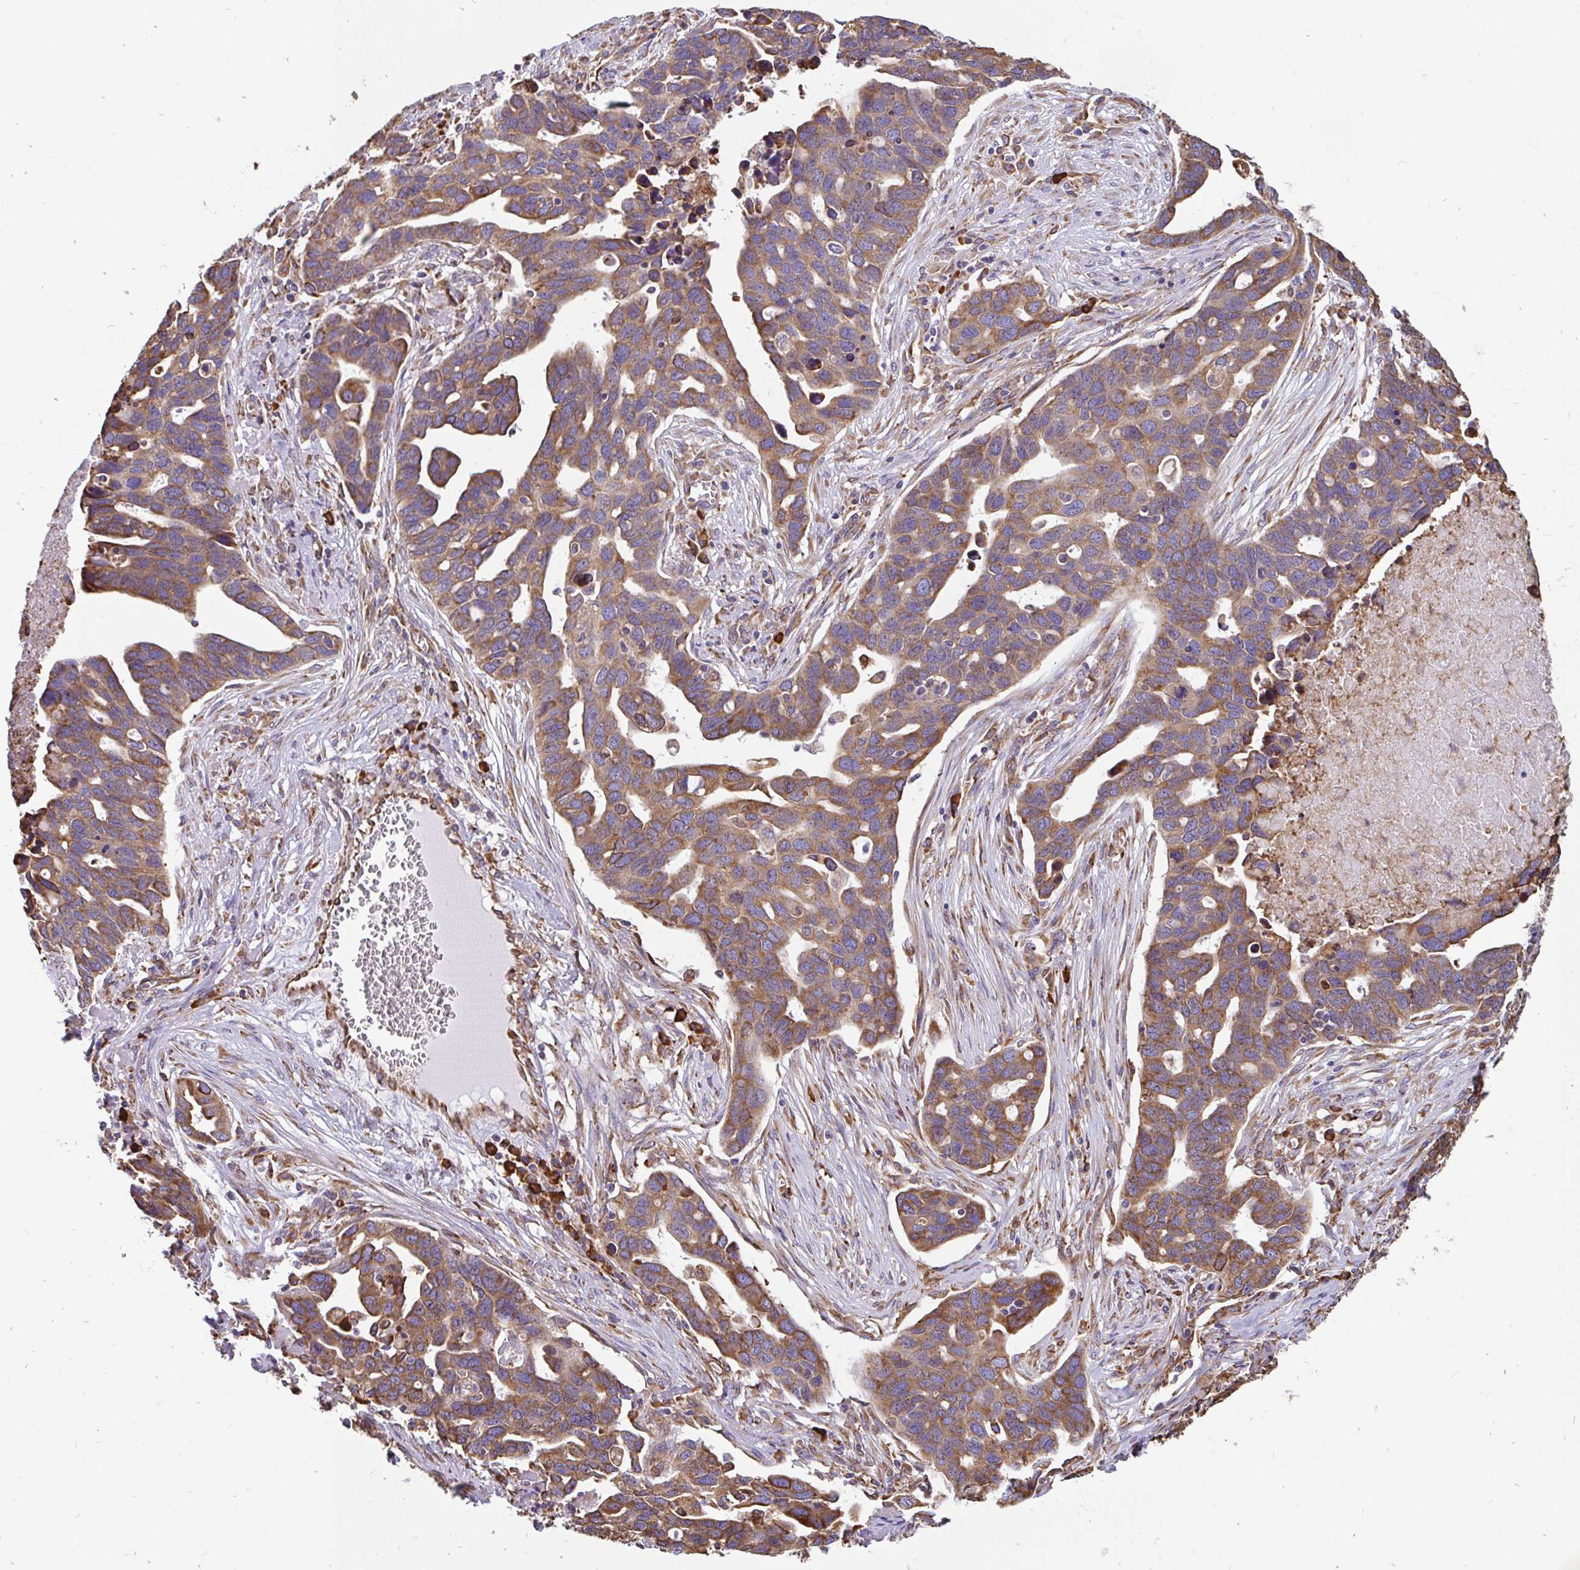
{"staining": {"intensity": "moderate", "quantity": ">75%", "location": "cytoplasmic/membranous"}, "tissue": "ovarian cancer", "cell_type": "Tumor cells", "image_type": "cancer", "snomed": [{"axis": "morphology", "description": "Cystadenocarcinoma, serous, NOS"}, {"axis": "topography", "description": "Ovary"}], "caption": "The image demonstrates staining of serous cystadenocarcinoma (ovarian), revealing moderate cytoplasmic/membranous protein positivity (brown color) within tumor cells.", "gene": "EML5", "patient": {"sex": "female", "age": 54}}